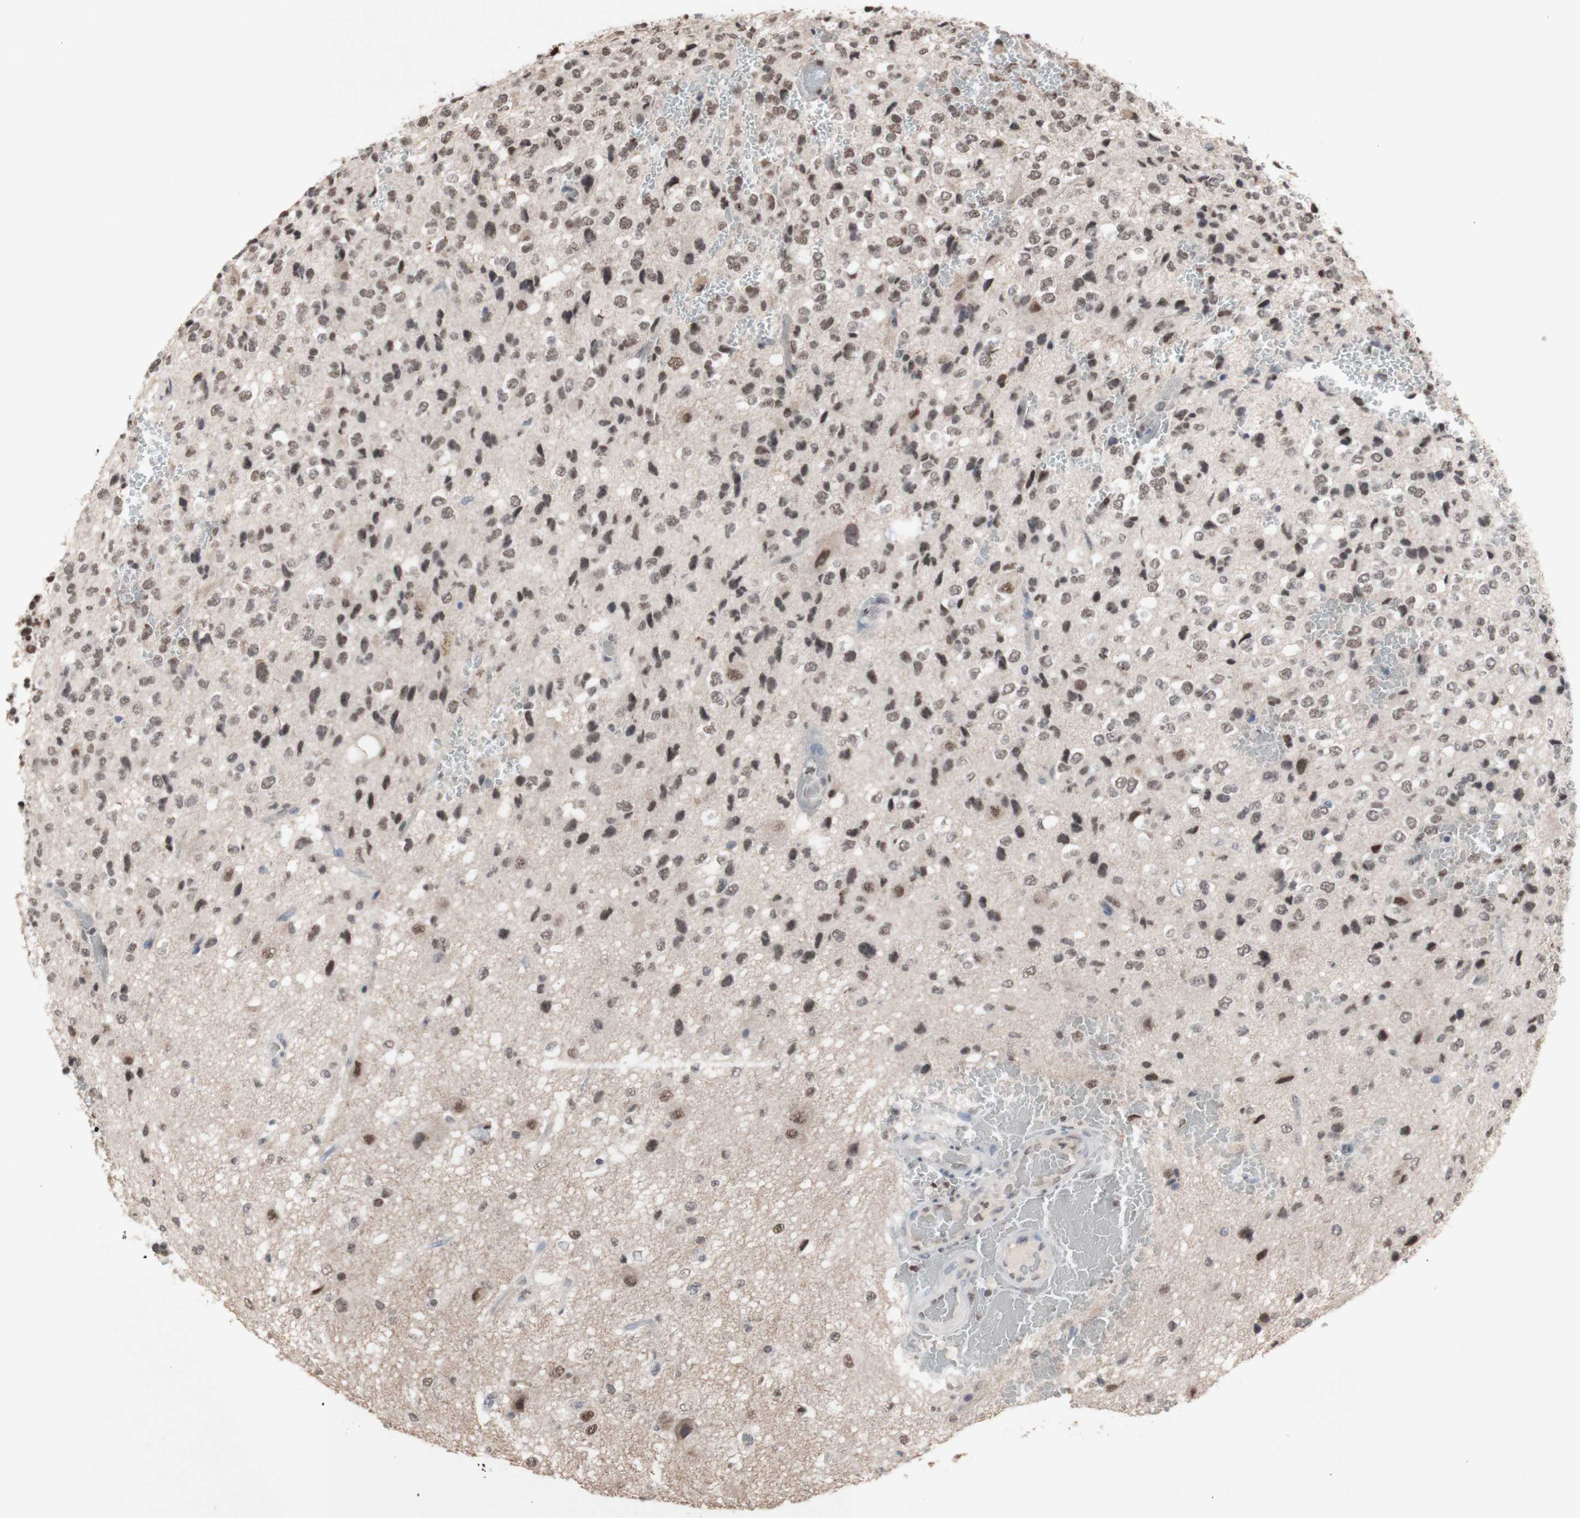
{"staining": {"intensity": "weak", "quantity": ">75%", "location": "nuclear"}, "tissue": "glioma", "cell_type": "Tumor cells", "image_type": "cancer", "snomed": [{"axis": "morphology", "description": "Glioma, malignant, High grade"}, {"axis": "topography", "description": "pancreas cauda"}], "caption": "Tumor cells reveal low levels of weak nuclear staining in approximately >75% of cells in malignant glioma (high-grade).", "gene": "SFPQ", "patient": {"sex": "male", "age": 60}}